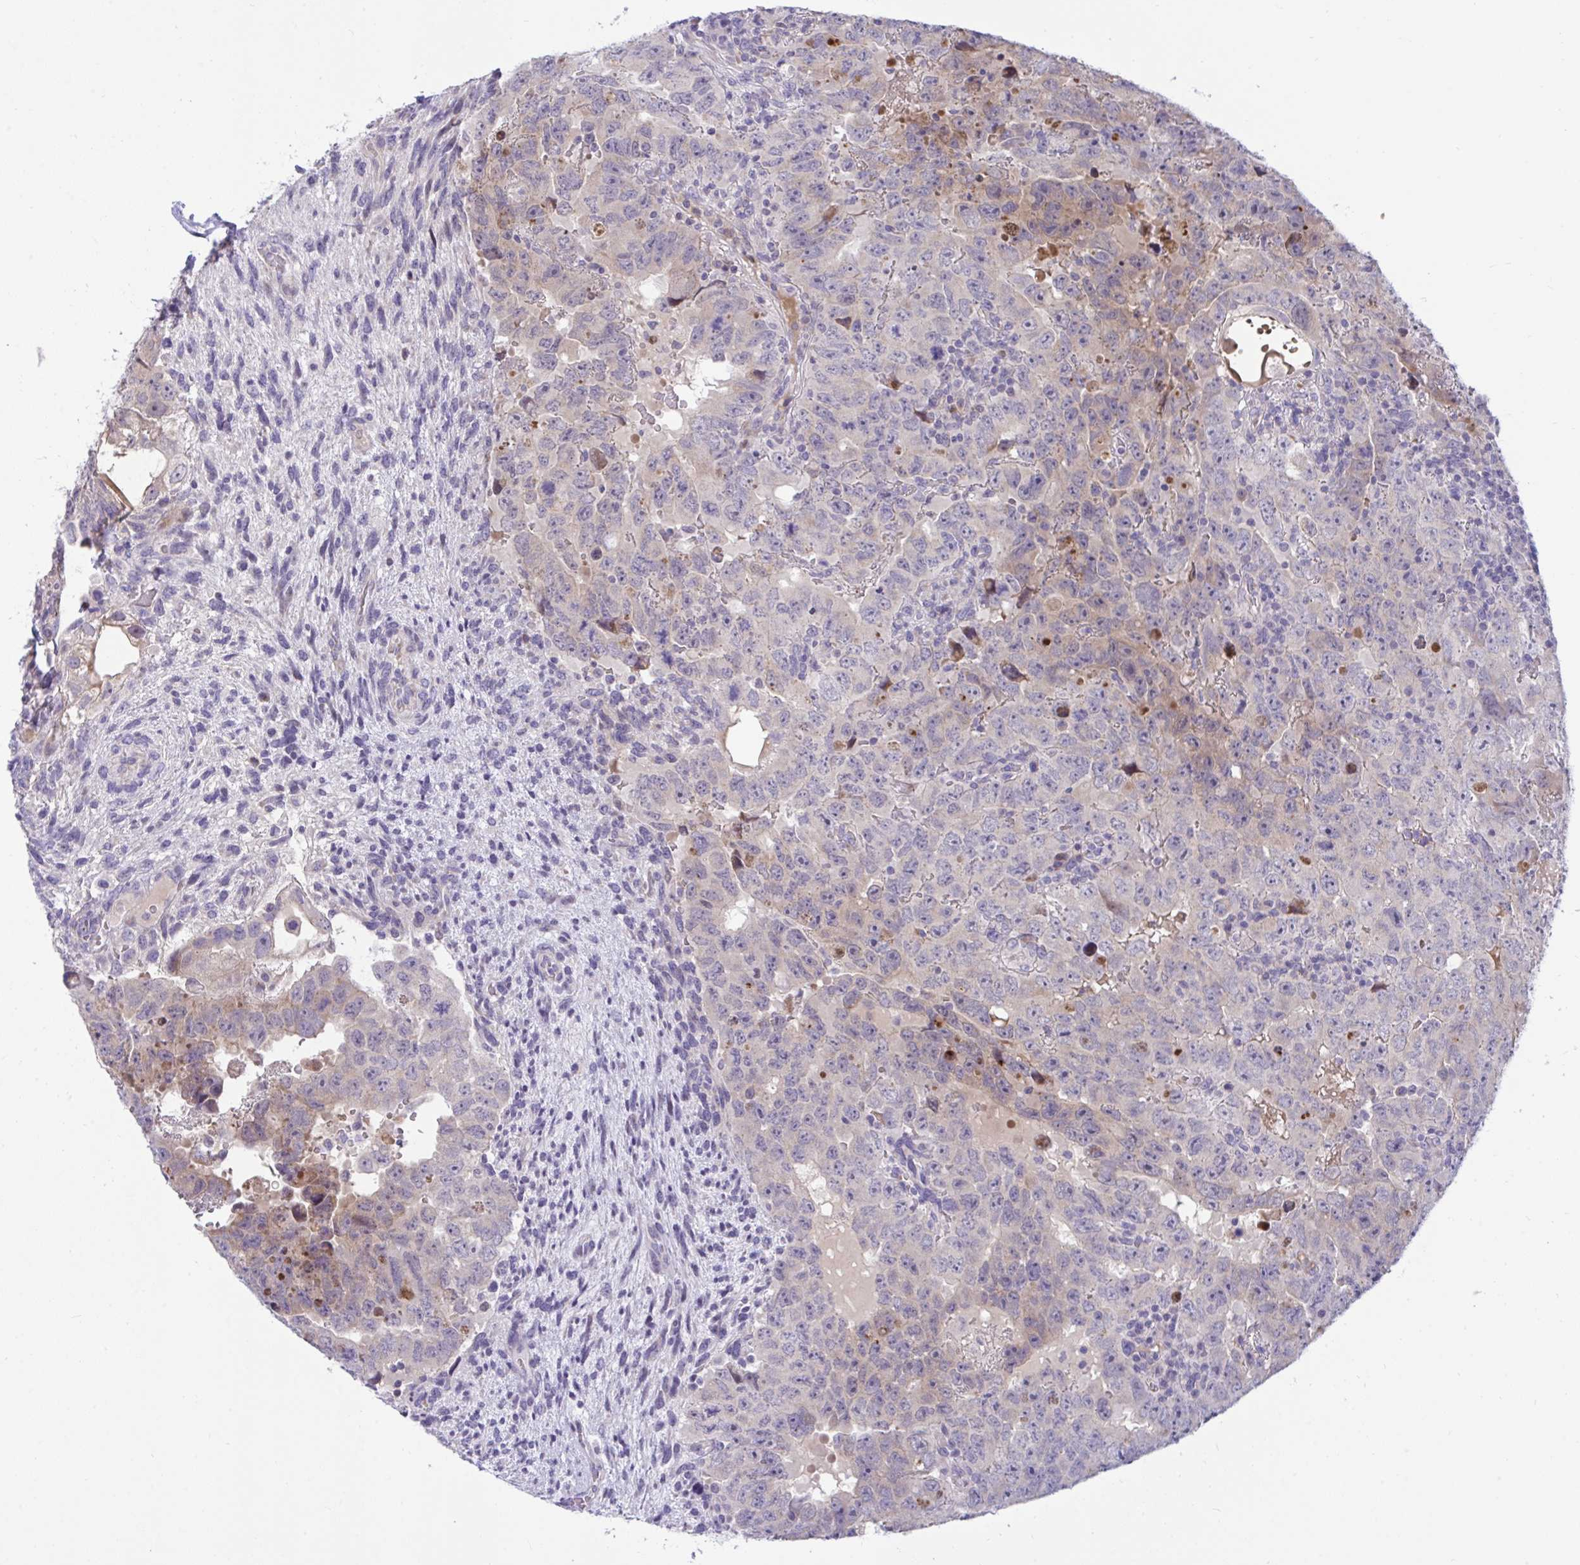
{"staining": {"intensity": "weak", "quantity": "25%-75%", "location": "cytoplasmic/membranous"}, "tissue": "testis cancer", "cell_type": "Tumor cells", "image_type": "cancer", "snomed": [{"axis": "morphology", "description": "Carcinoma, Embryonal, NOS"}, {"axis": "topography", "description": "Testis"}], "caption": "Testis embryonal carcinoma was stained to show a protein in brown. There is low levels of weak cytoplasmic/membranous expression in approximately 25%-75% of tumor cells. (DAB = brown stain, brightfield microscopy at high magnification).", "gene": "EPOP", "patient": {"sex": "male", "age": 24}}